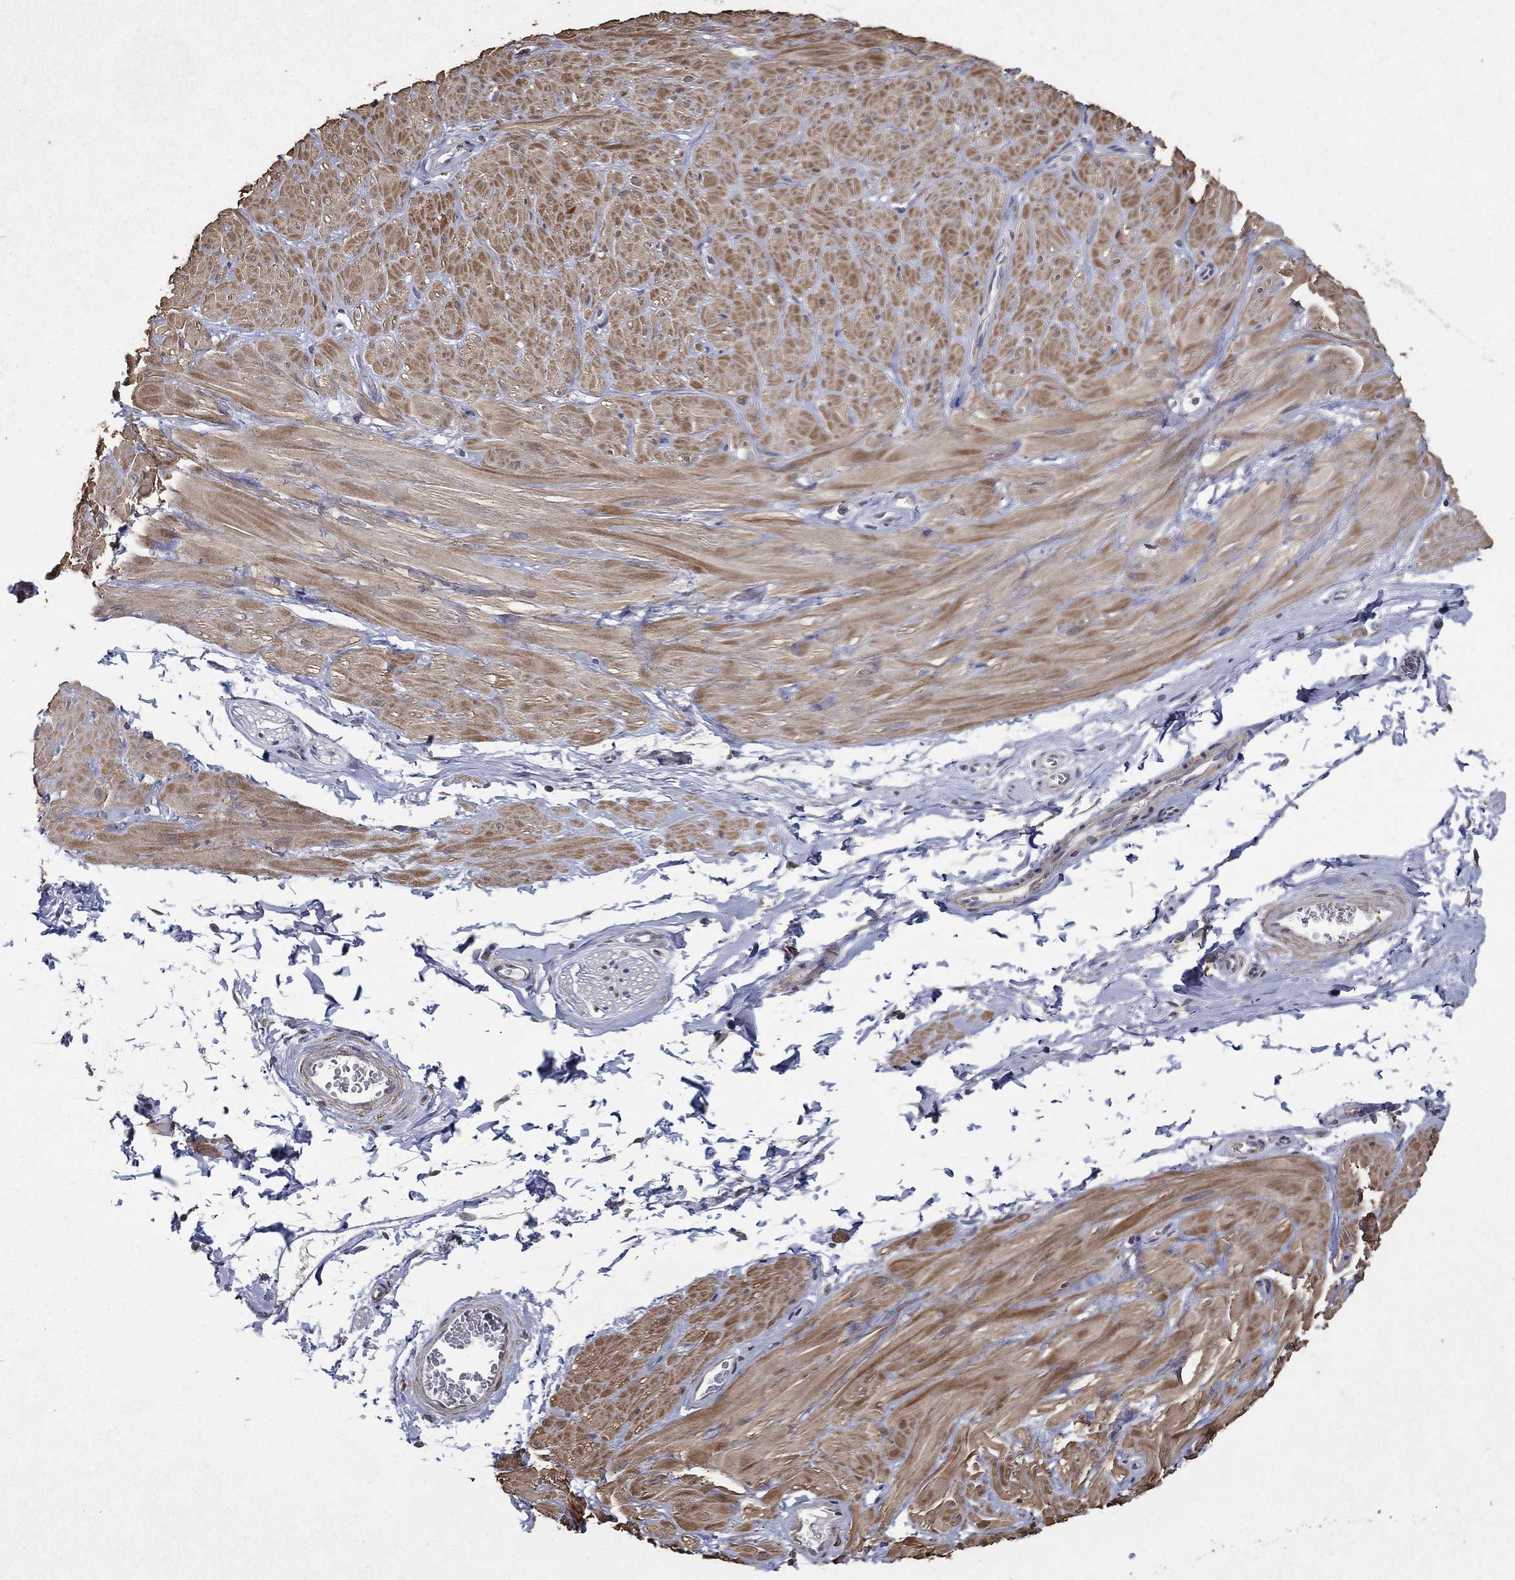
{"staining": {"intensity": "negative", "quantity": "none", "location": "none"}, "tissue": "soft tissue", "cell_type": "Fibroblasts", "image_type": "normal", "snomed": [{"axis": "morphology", "description": "Normal tissue, NOS"}, {"axis": "topography", "description": "Smooth muscle"}, {"axis": "topography", "description": "Peripheral nerve tissue"}], "caption": "Fibroblasts show no significant positivity in unremarkable soft tissue.", "gene": "GPR183", "patient": {"sex": "male", "age": 22}}